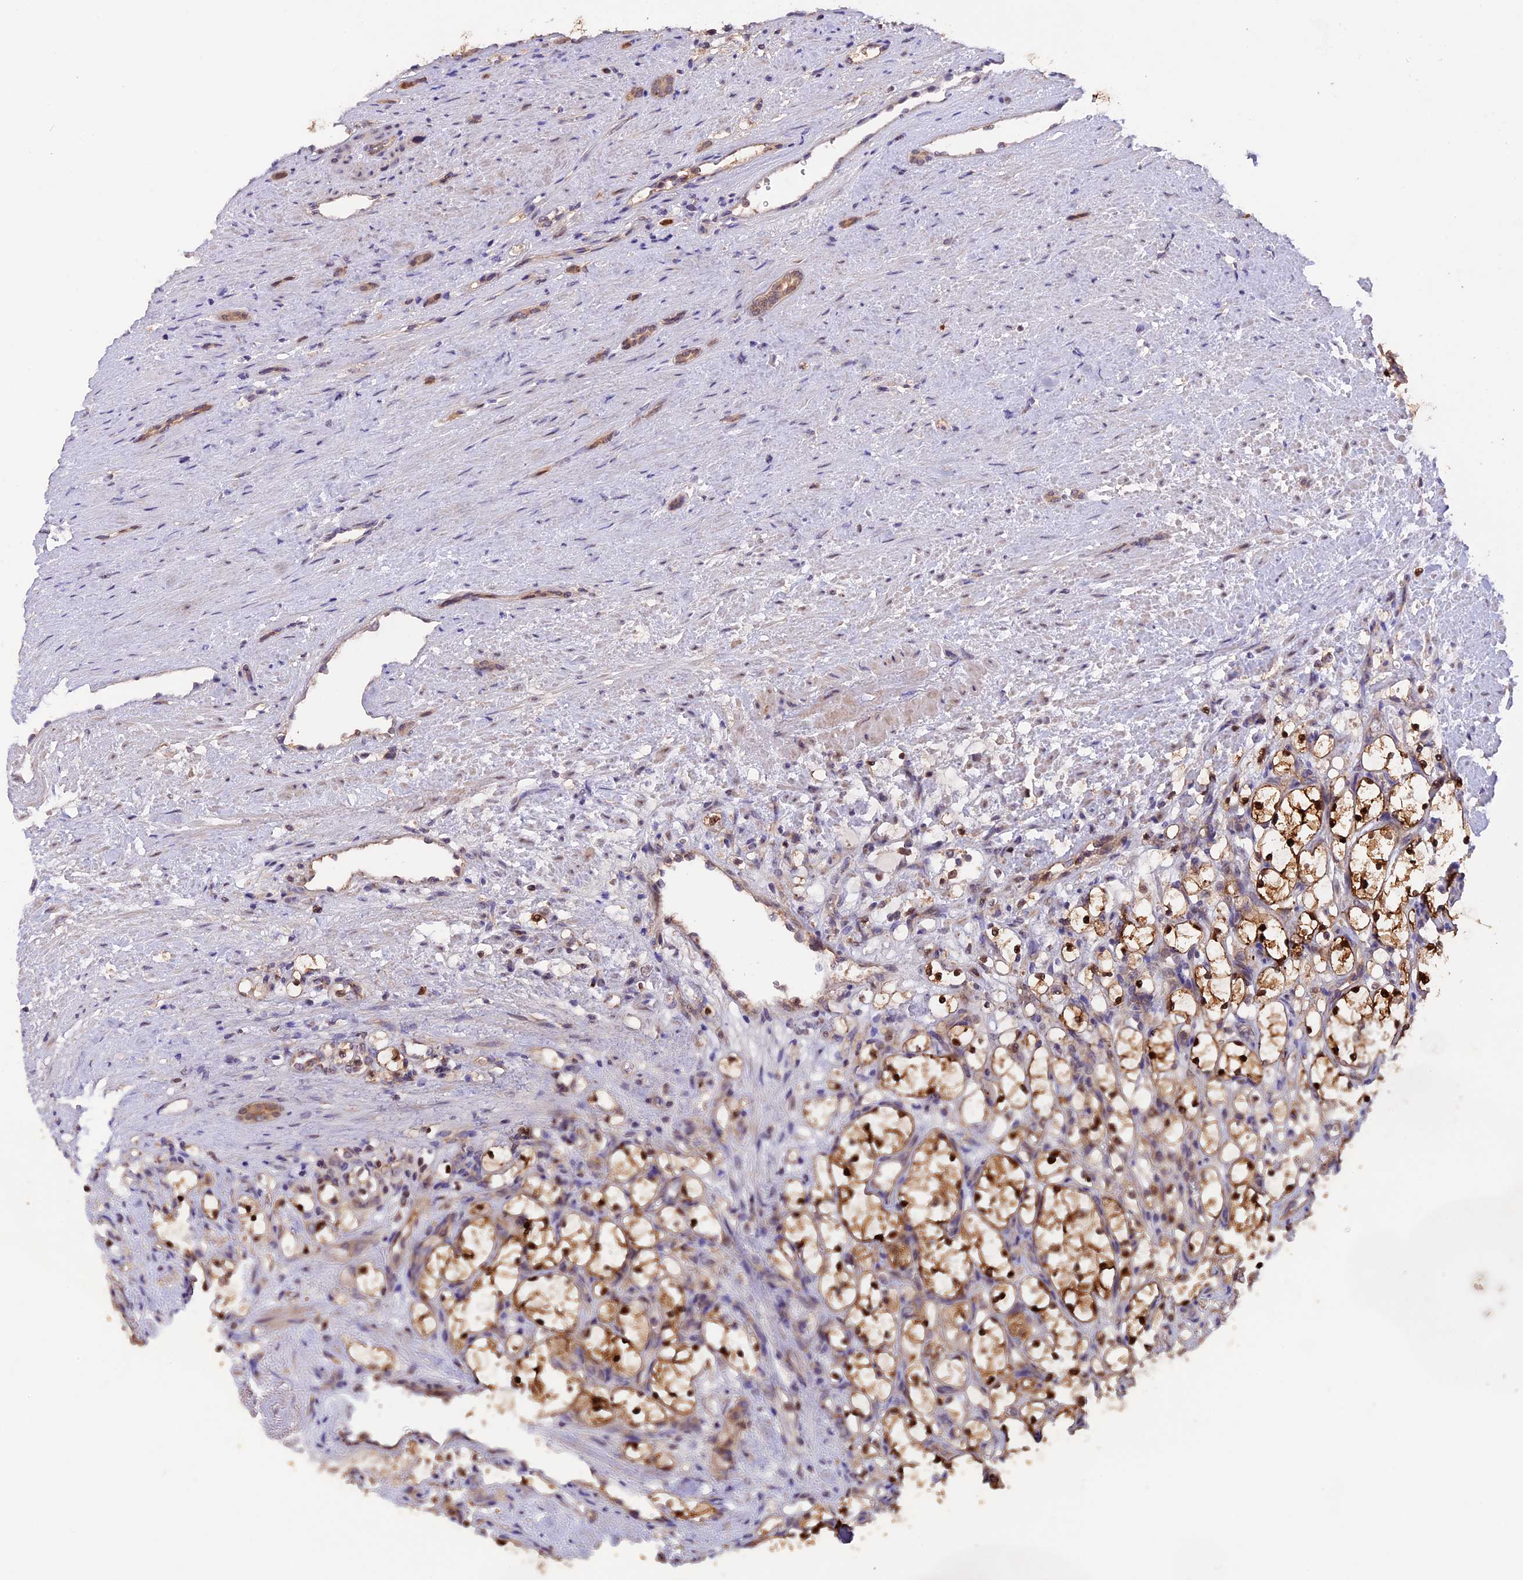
{"staining": {"intensity": "strong", "quantity": ">75%", "location": "cytoplasmic/membranous,nuclear"}, "tissue": "renal cancer", "cell_type": "Tumor cells", "image_type": "cancer", "snomed": [{"axis": "morphology", "description": "Adenocarcinoma, NOS"}, {"axis": "topography", "description": "Kidney"}], "caption": "This image demonstrates IHC staining of adenocarcinoma (renal), with high strong cytoplasmic/membranous and nuclear staining in about >75% of tumor cells.", "gene": "MARK4", "patient": {"sex": "female", "age": 69}}